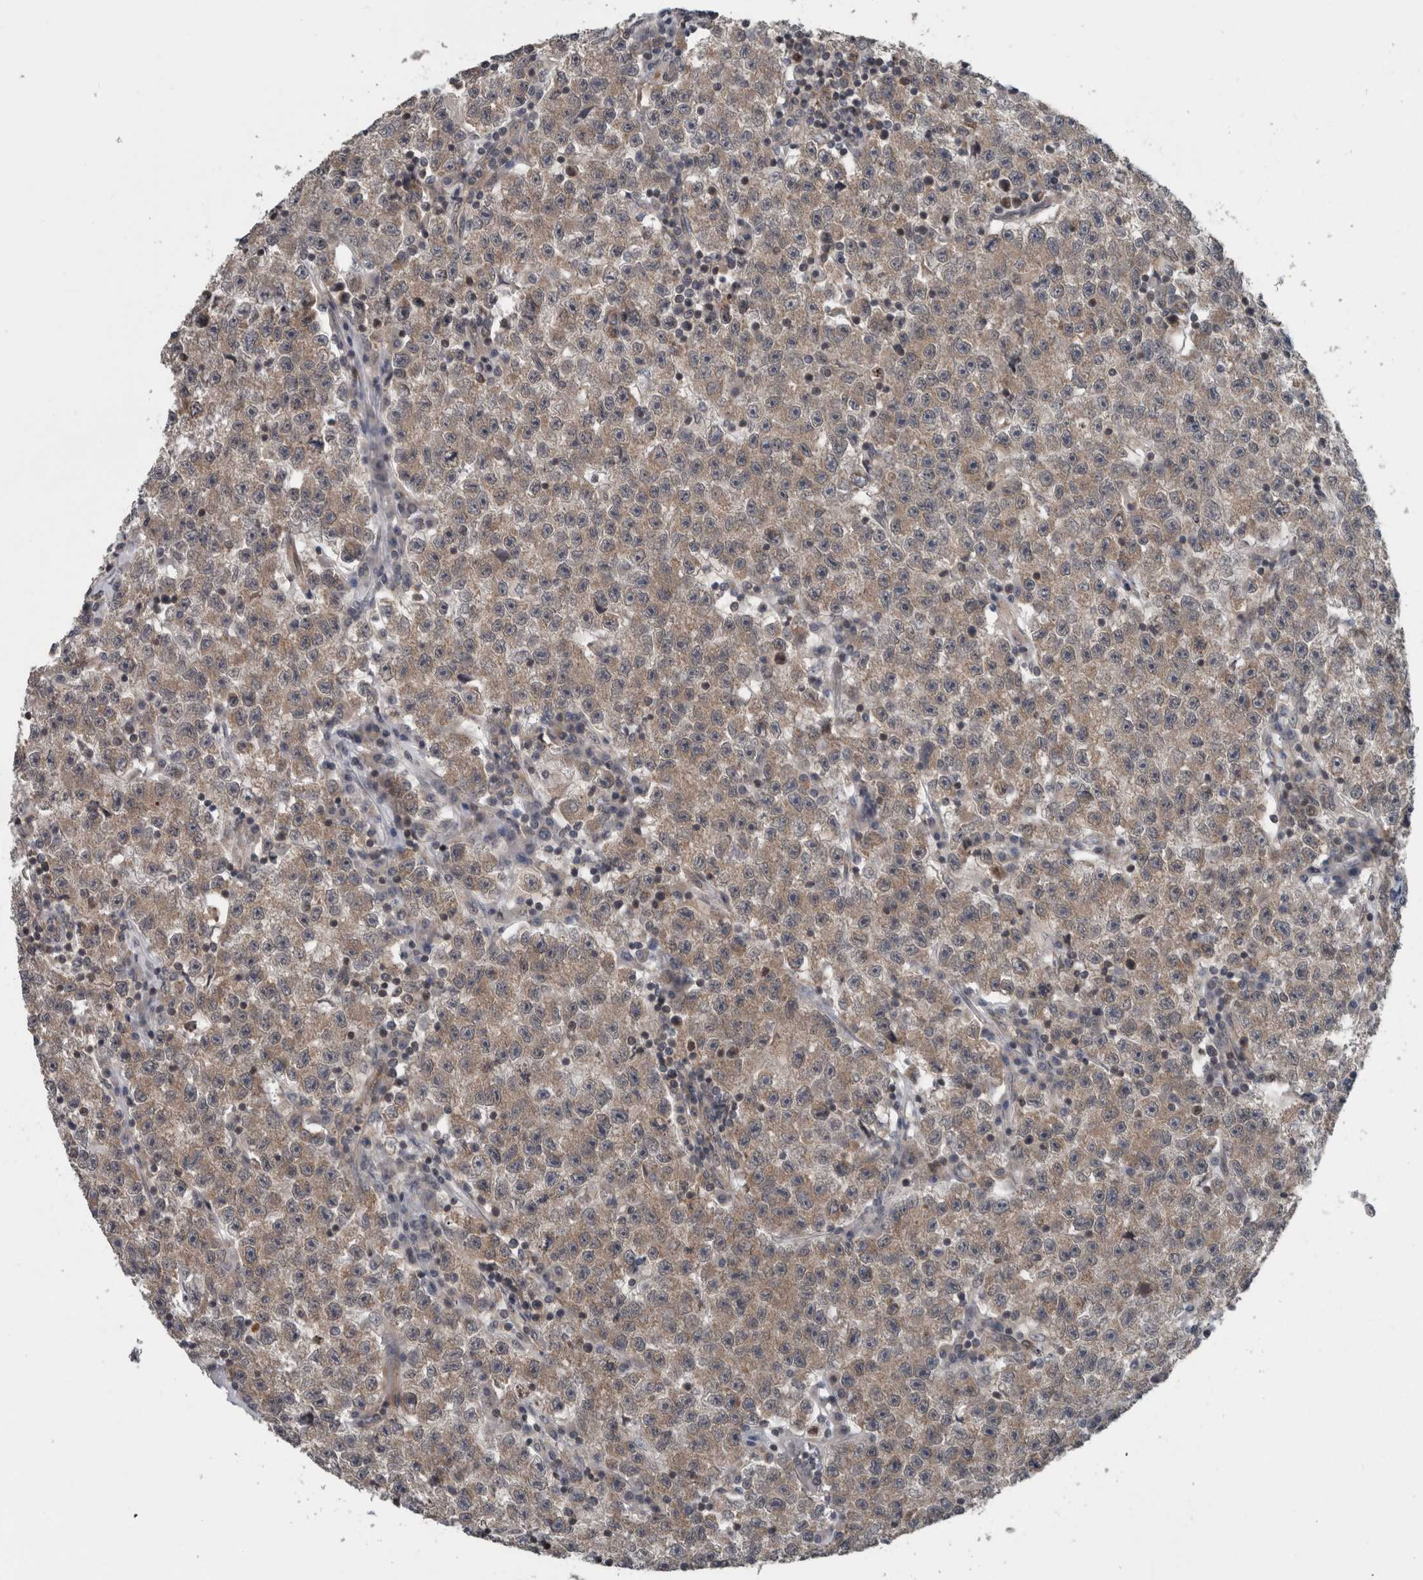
{"staining": {"intensity": "moderate", "quantity": "<25%", "location": "cytoplasmic/membranous"}, "tissue": "testis cancer", "cell_type": "Tumor cells", "image_type": "cancer", "snomed": [{"axis": "morphology", "description": "Seminoma, NOS"}, {"axis": "topography", "description": "Testis"}], "caption": "The micrograph displays staining of testis cancer (seminoma), revealing moderate cytoplasmic/membranous protein staining (brown color) within tumor cells. (DAB IHC, brown staining for protein, blue staining for nuclei).", "gene": "ENY2", "patient": {"sex": "male", "age": 22}}